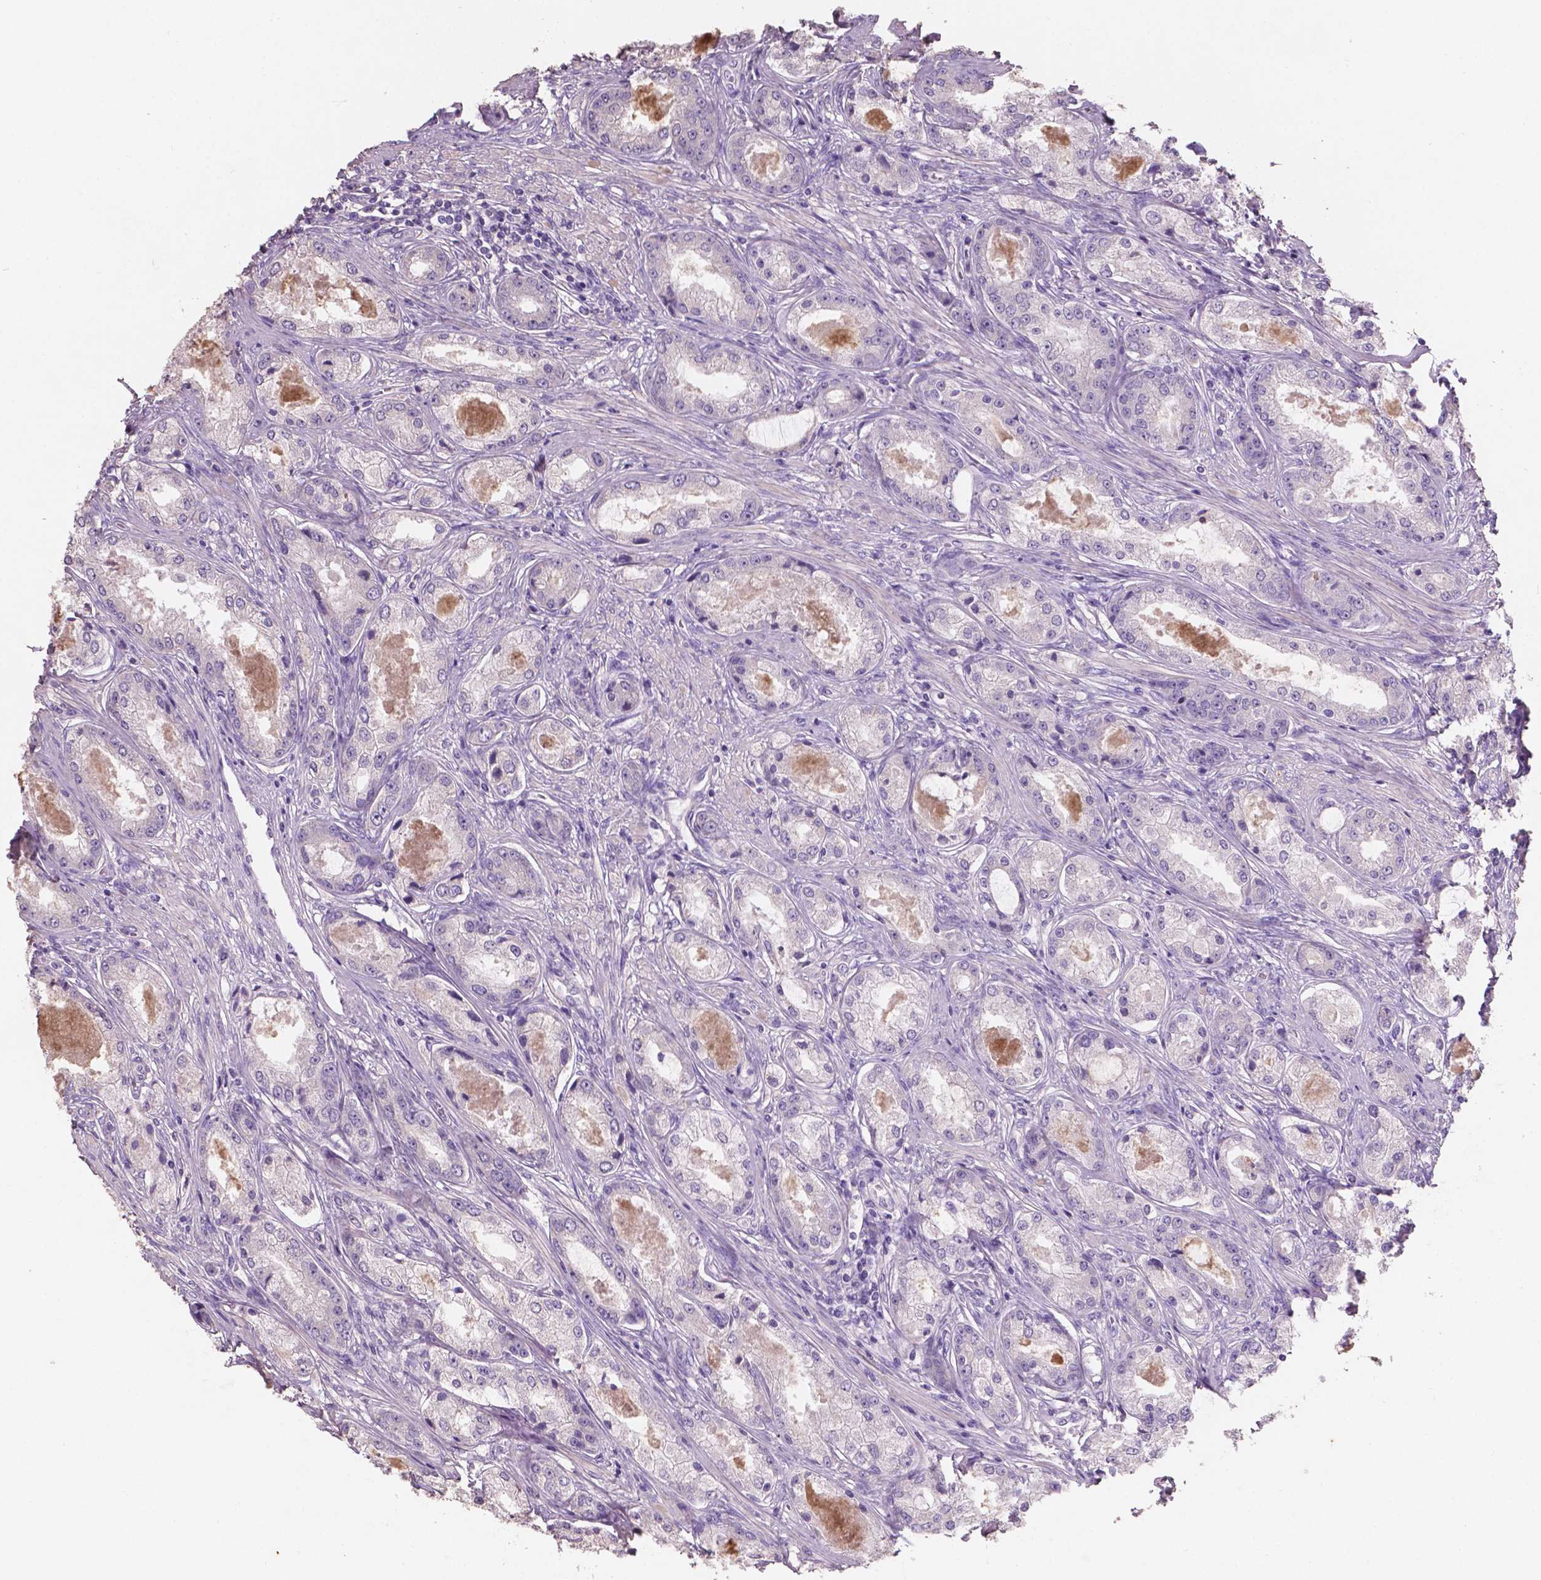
{"staining": {"intensity": "negative", "quantity": "none", "location": "none"}, "tissue": "prostate cancer", "cell_type": "Tumor cells", "image_type": "cancer", "snomed": [{"axis": "morphology", "description": "Adenocarcinoma, Low grade"}, {"axis": "topography", "description": "Prostate"}], "caption": "The histopathology image demonstrates no staining of tumor cells in prostate cancer (low-grade adenocarcinoma).", "gene": "SBSN", "patient": {"sex": "male", "age": 68}}